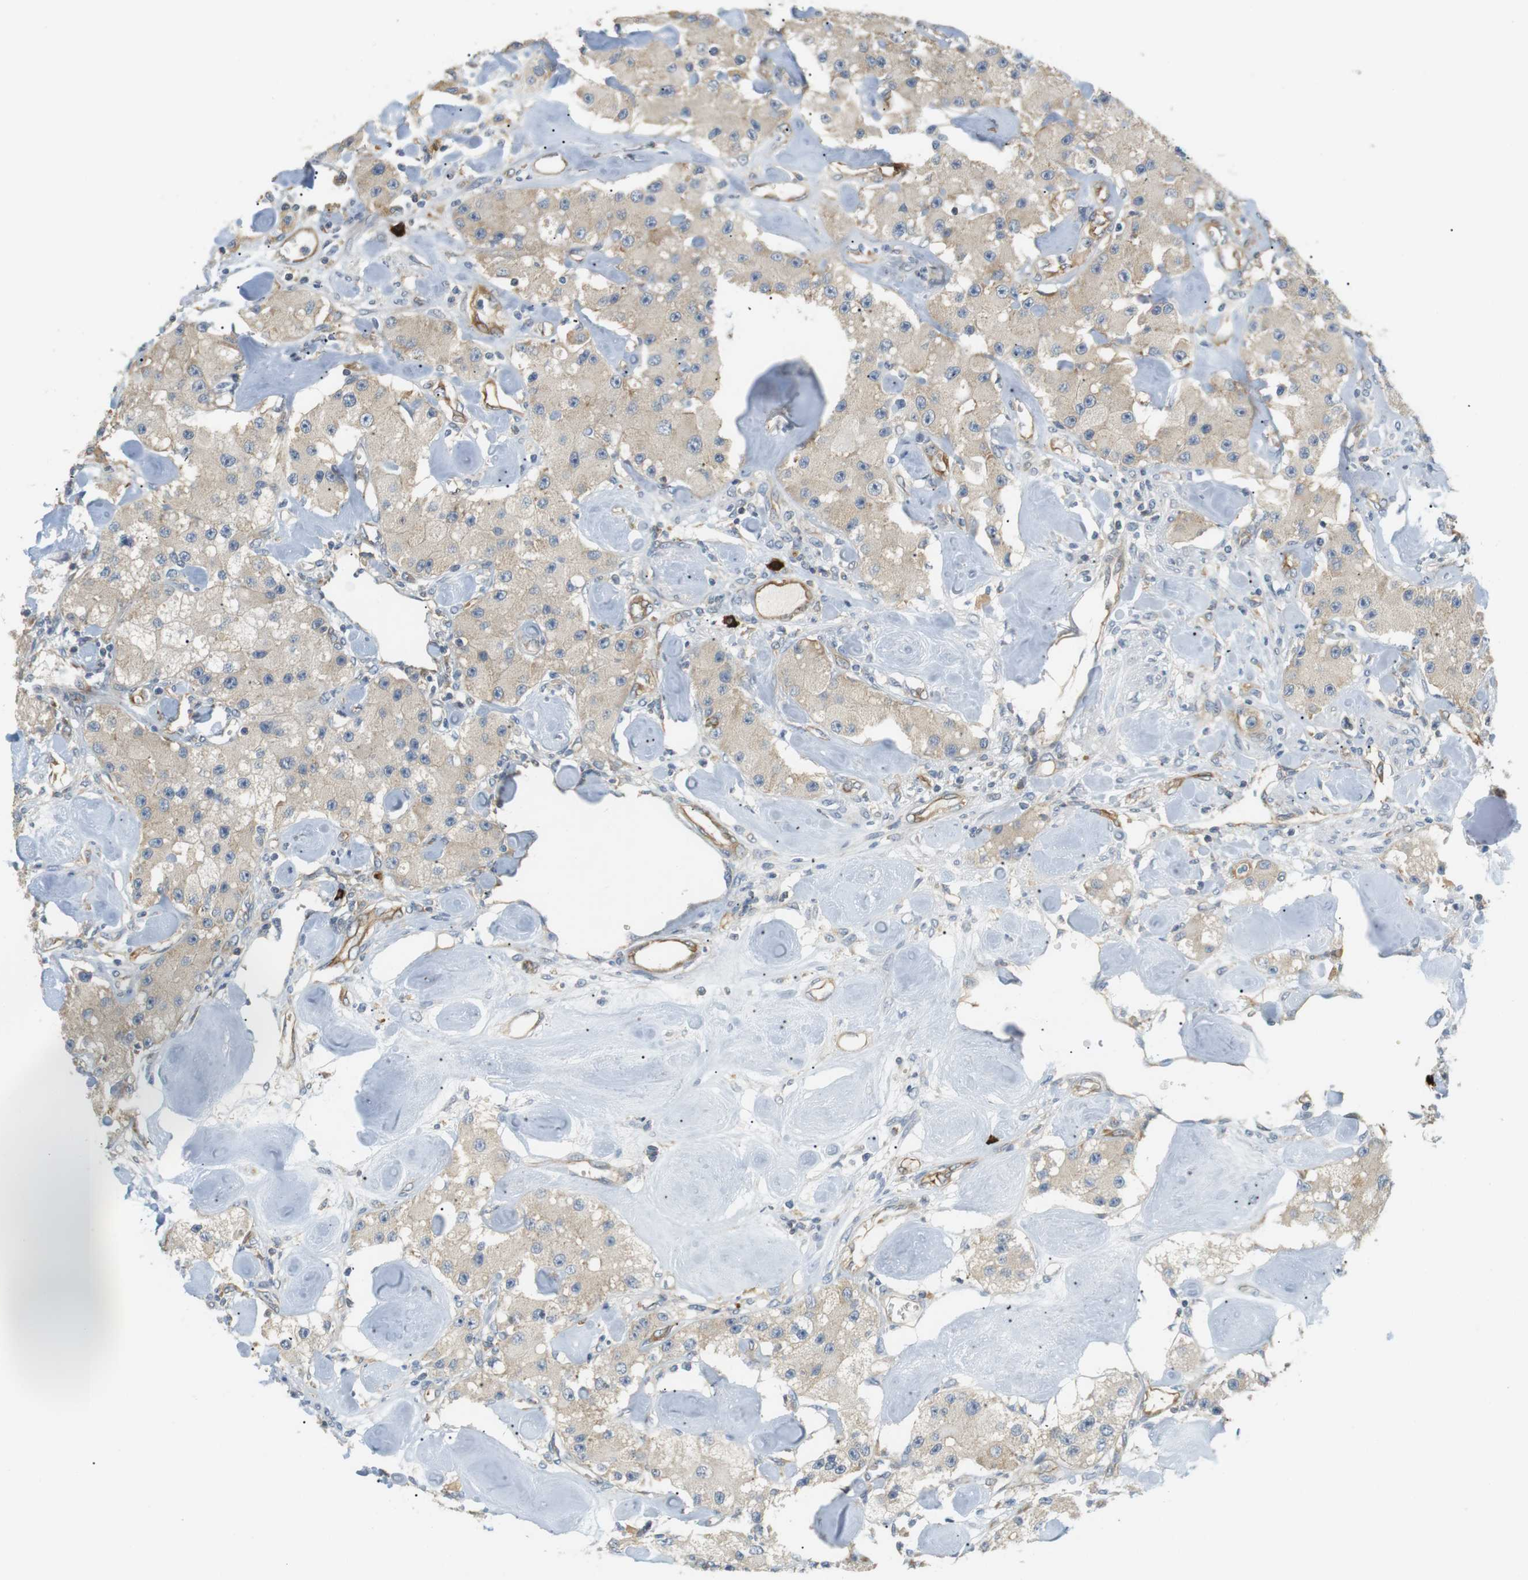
{"staining": {"intensity": "weak", "quantity": ">75%", "location": "cytoplasmic/membranous"}, "tissue": "carcinoid", "cell_type": "Tumor cells", "image_type": "cancer", "snomed": [{"axis": "morphology", "description": "Carcinoid, malignant, NOS"}, {"axis": "topography", "description": "Pancreas"}], "caption": "Weak cytoplasmic/membranous expression is identified in about >75% of tumor cells in carcinoid (malignant).", "gene": "TMEM200A", "patient": {"sex": "male", "age": 41}}